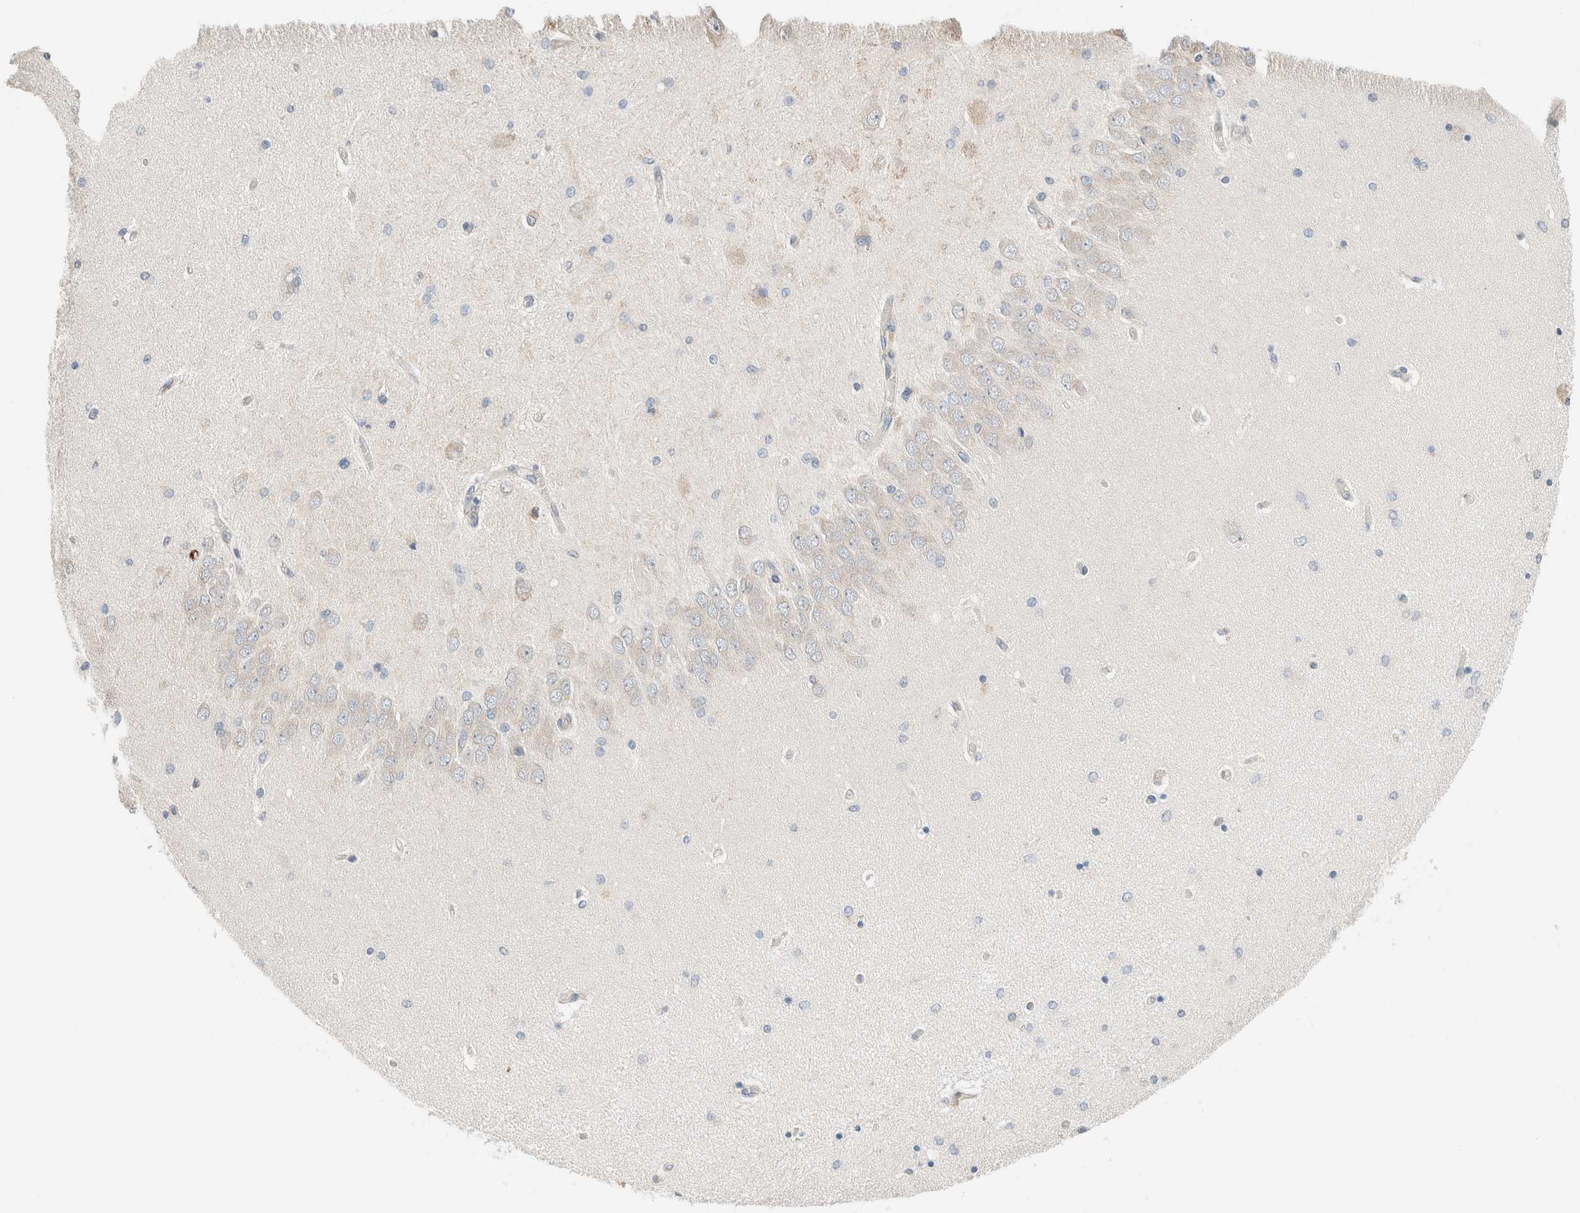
{"staining": {"intensity": "negative", "quantity": "none", "location": "none"}, "tissue": "hippocampus", "cell_type": "Glial cells", "image_type": "normal", "snomed": [{"axis": "morphology", "description": "Normal tissue, NOS"}, {"axis": "topography", "description": "Hippocampus"}], "caption": "Protein analysis of unremarkable hippocampus displays no significant staining in glial cells. (DAB immunohistochemistry (IHC), high magnification).", "gene": "PCM1", "patient": {"sex": "female", "age": 54}}